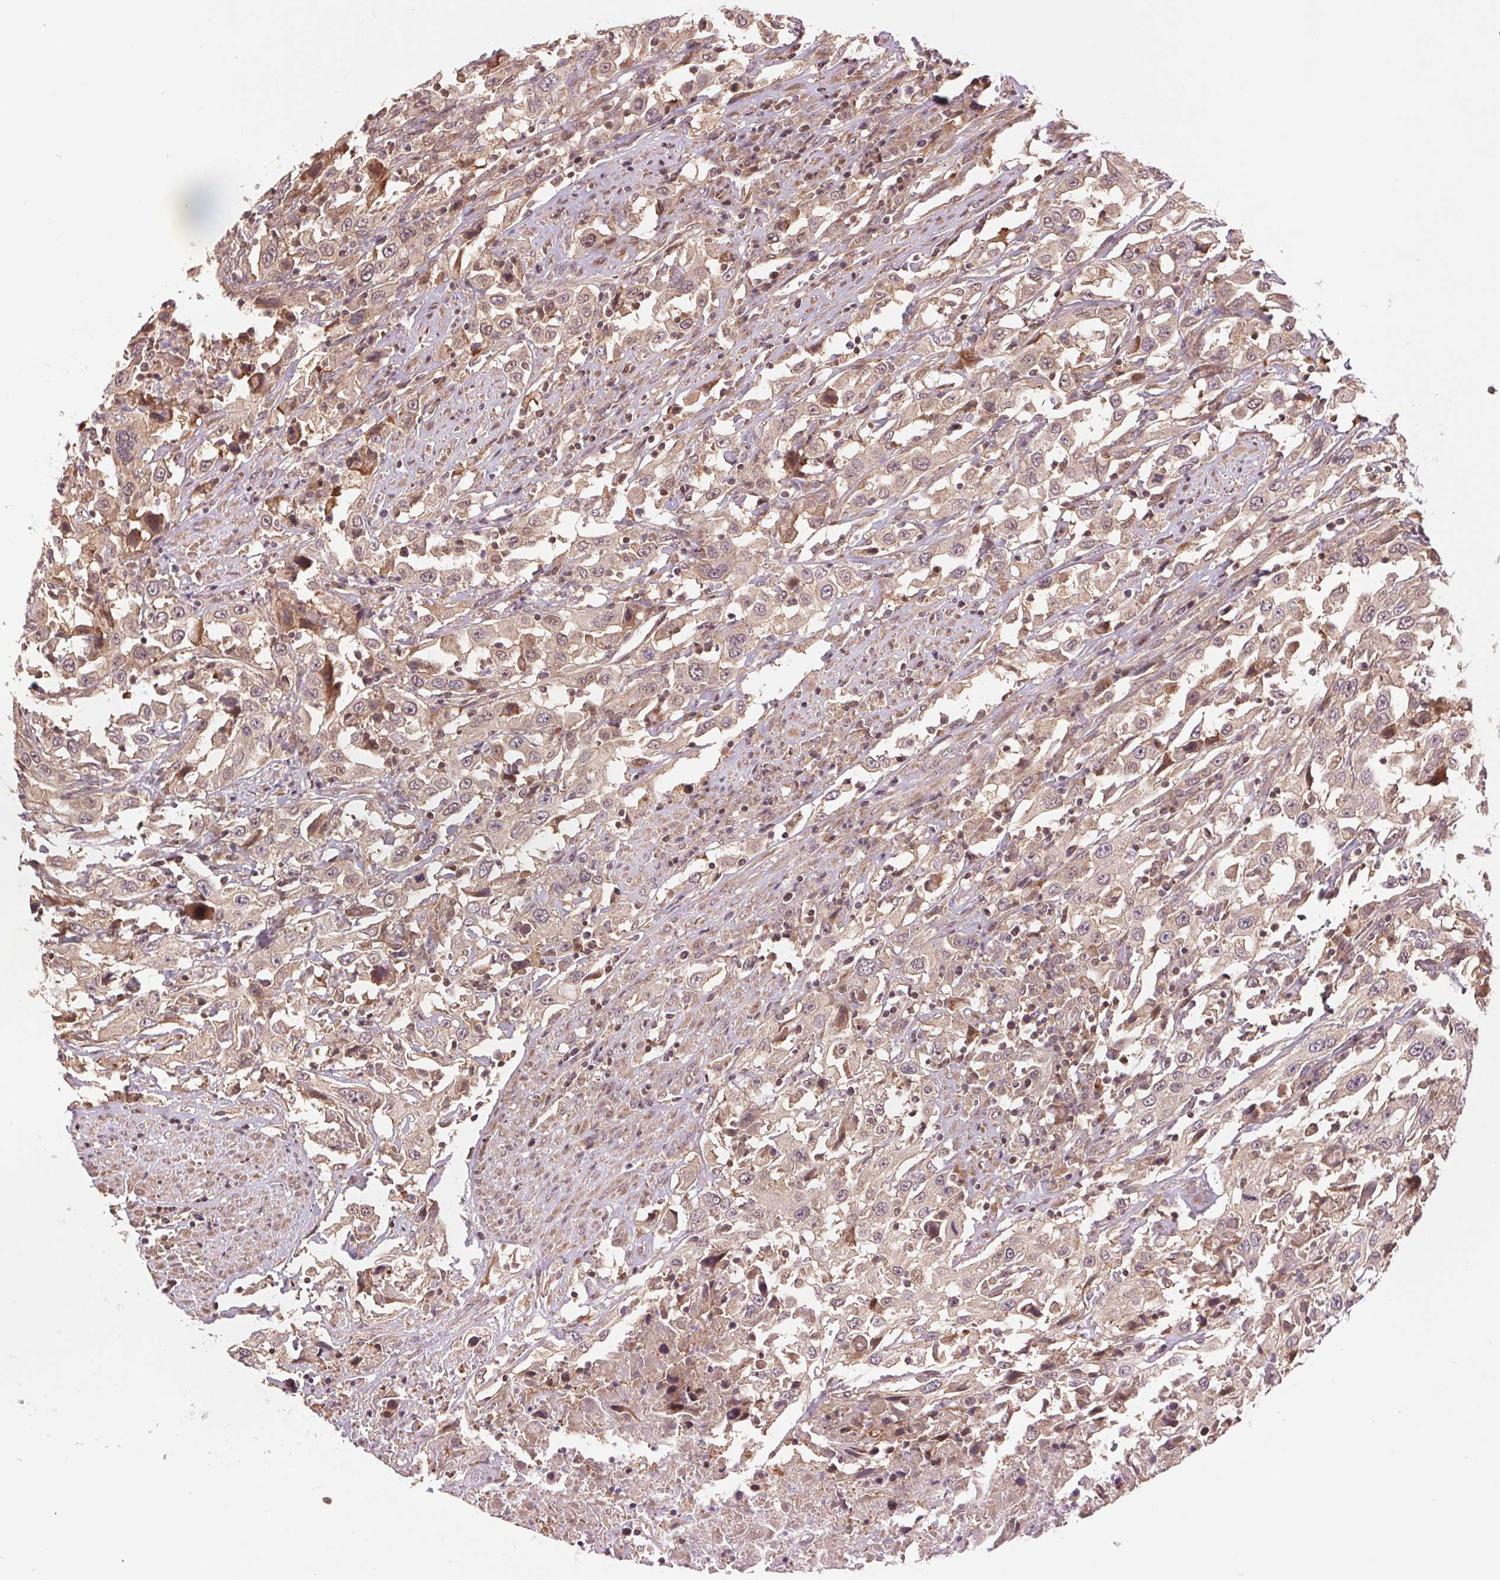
{"staining": {"intensity": "weak", "quantity": ">75%", "location": "cytoplasmic/membranous"}, "tissue": "urothelial cancer", "cell_type": "Tumor cells", "image_type": "cancer", "snomed": [{"axis": "morphology", "description": "Urothelial carcinoma, High grade"}, {"axis": "topography", "description": "Urinary bladder"}], "caption": "Tumor cells display weak cytoplasmic/membranous expression in about >75% of cells in urothelial carcinoma (high-grade). The protein of interest is shown in brown color, while the nuclei are stained blue.", "gene": "BTF3L4", "patient": {"sex": "male", "age": 61}}